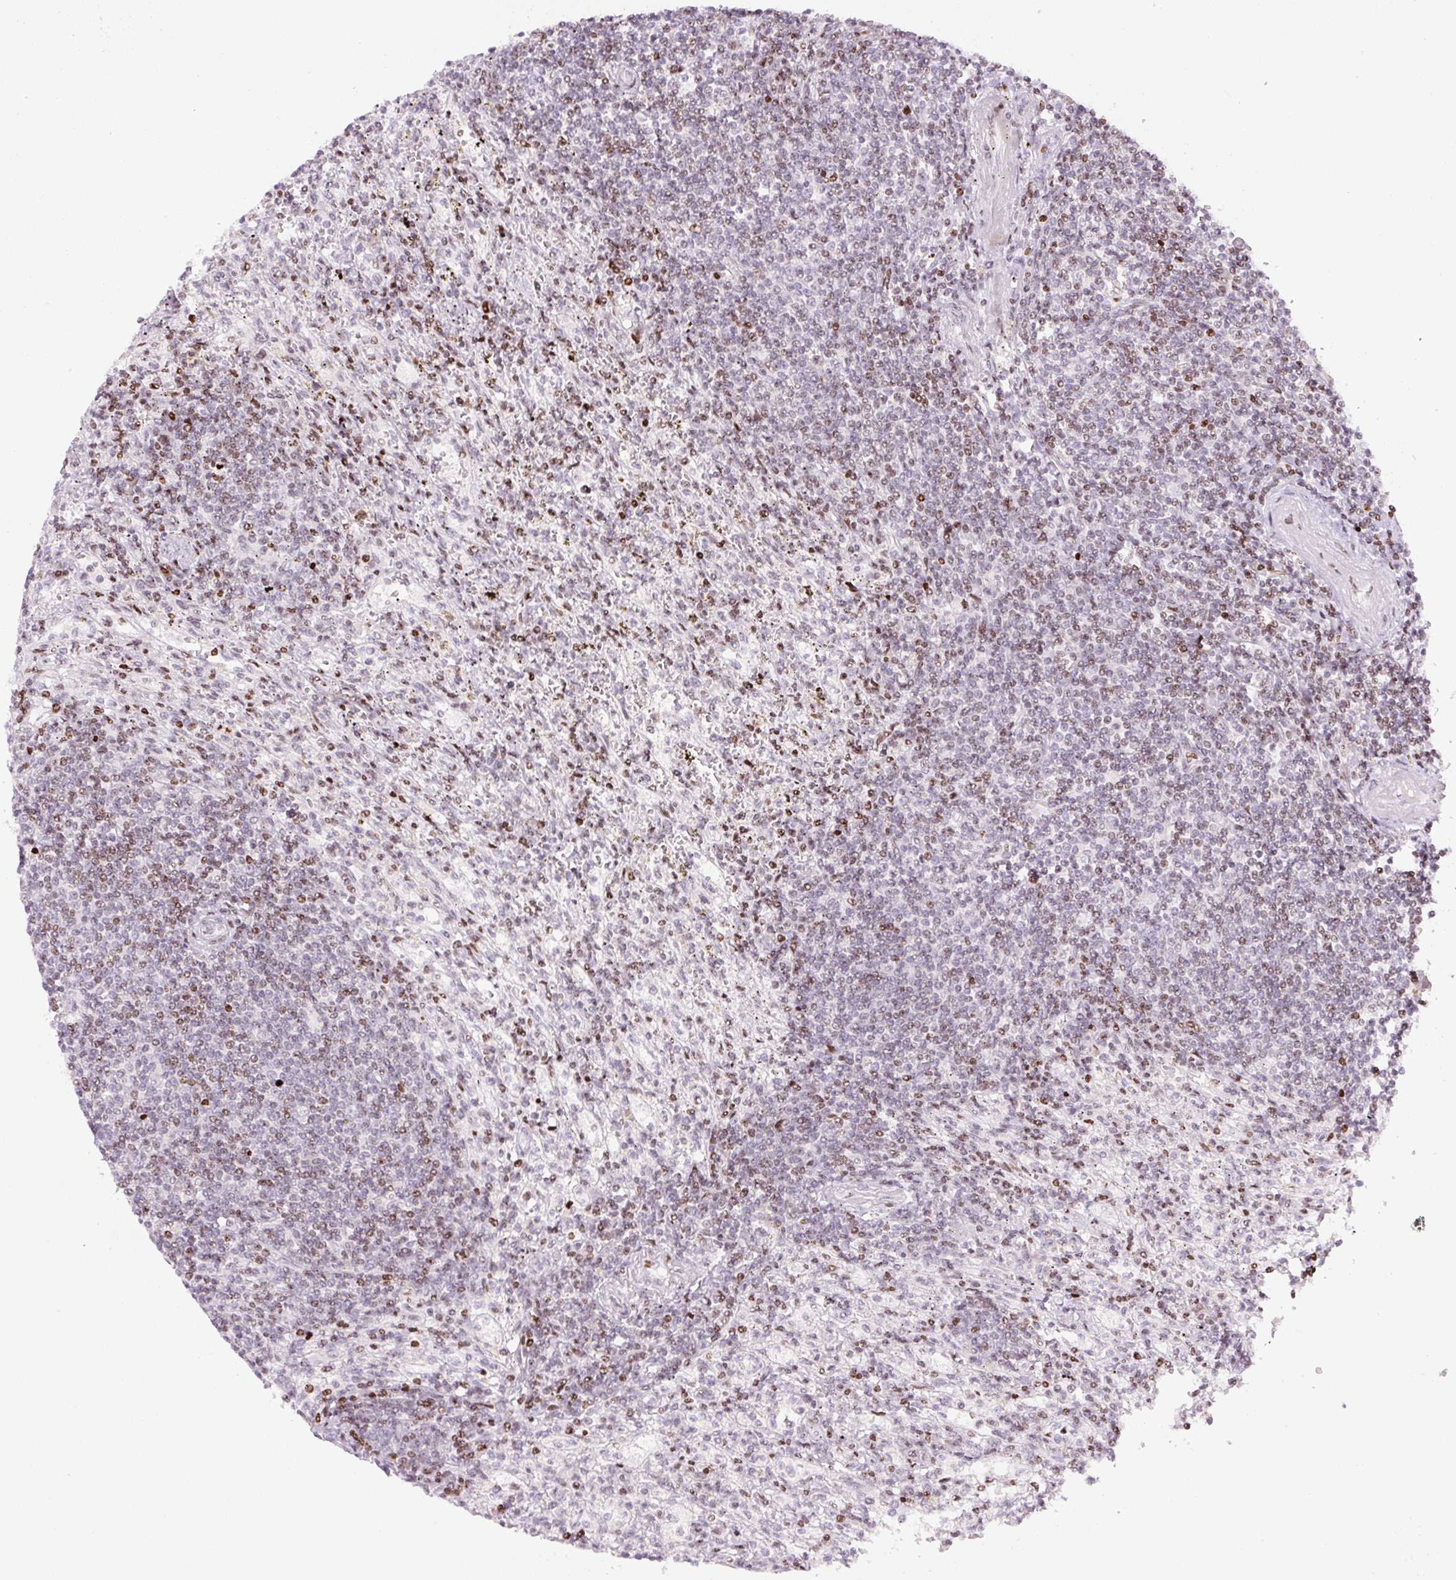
{"staining": {"intensity": "moderate", "quantity": "25%-75%", "location": "nuclear"}, "tissue": "lymphoma", "cell_type": "Tumor cells", "image_type": "cancer", "snomed": [{"axis": "morphology", "description": "Malignant lymphoma, non-Hodgkin's type, Low grade"}, {"axis": "topography", "description": "Spleen"}], "caption": "A photomicrograph showing moderate nuclear expression in about 25%-75% of tumor cells in low-grade malignant lymphoma, non-Hodgkin's type, as visualized by brown immunohistochemical staining.", "gene": "TMEM177", "patient": {"sex": "male", "age": 76}}